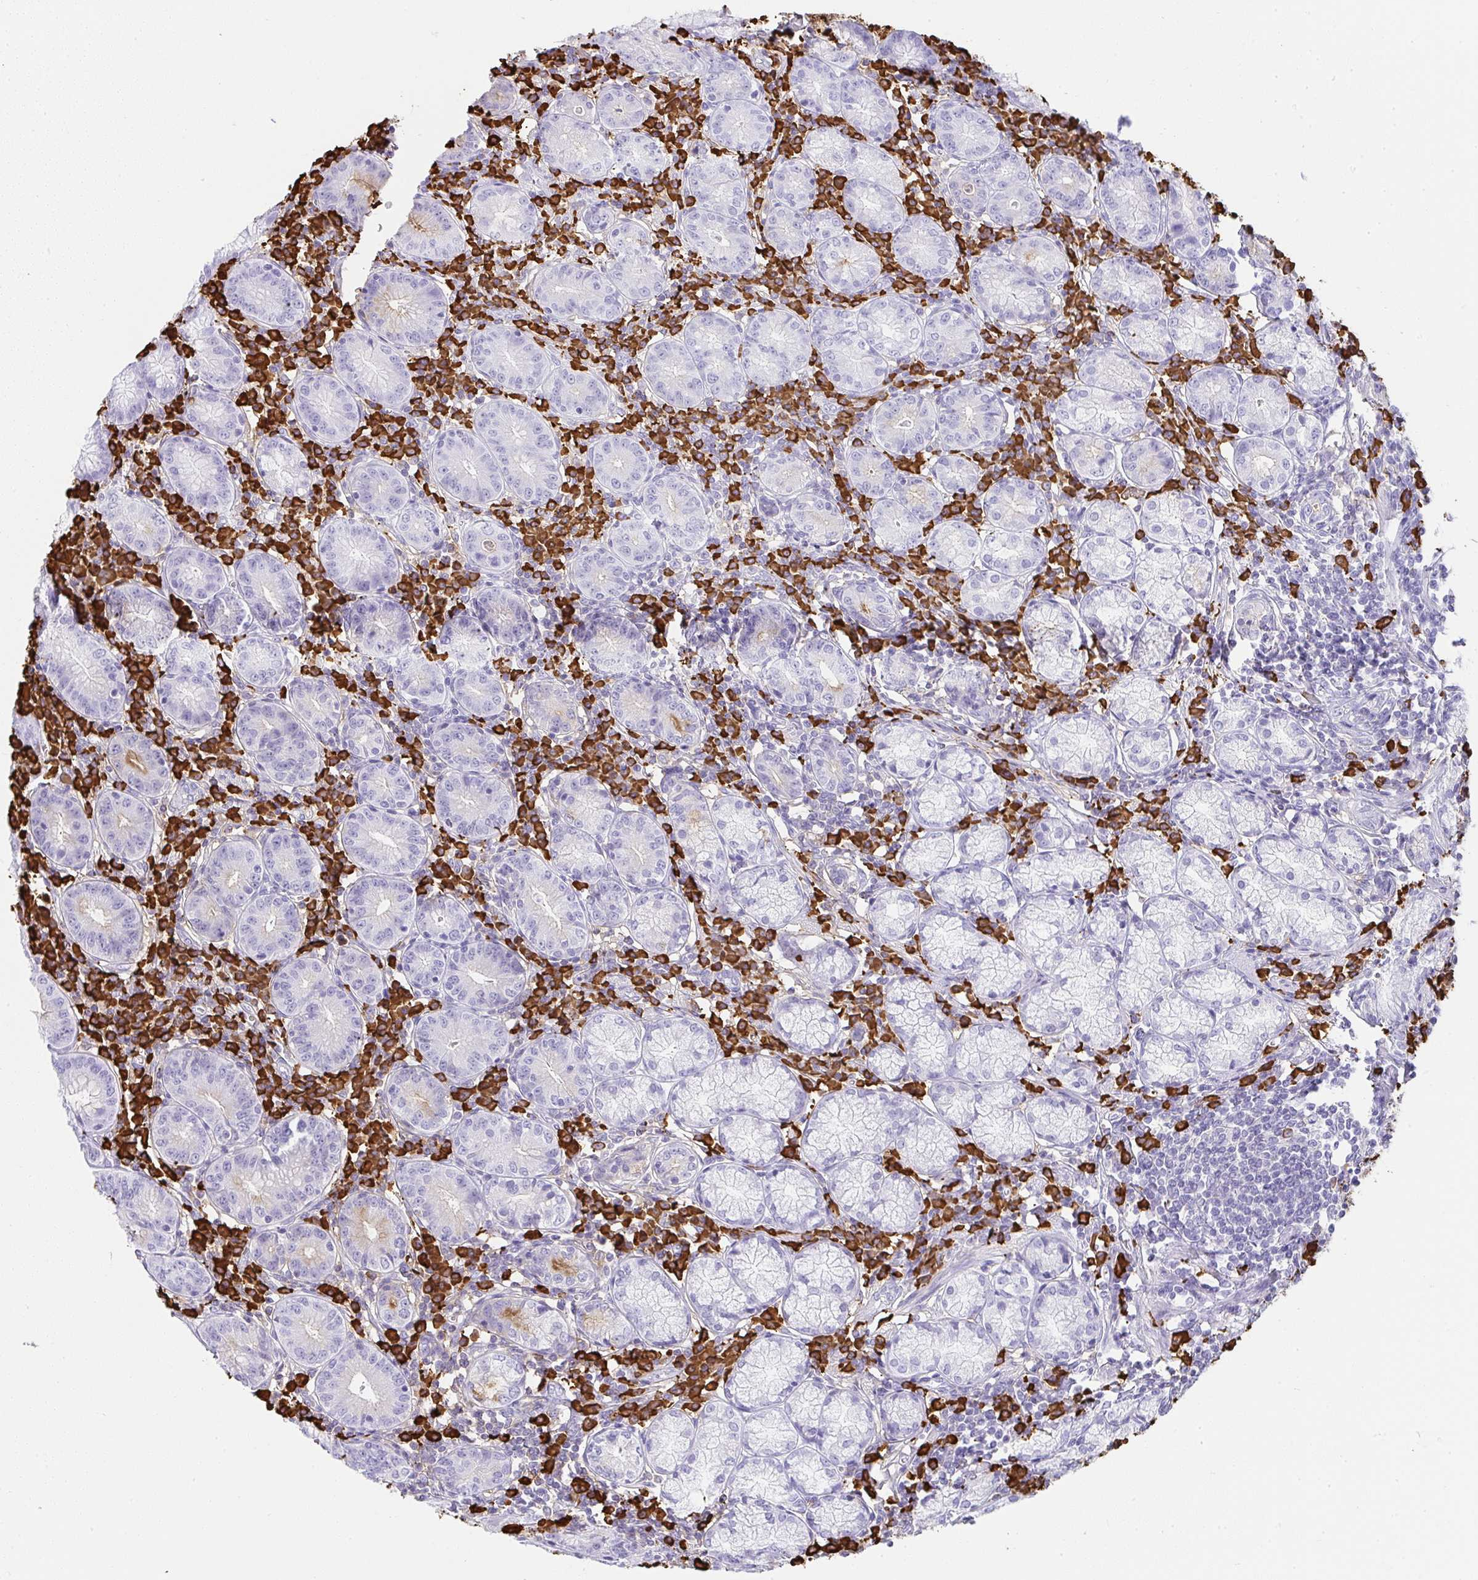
{"staining": {"intensity": "negative", "quantity": "none", "location": "none"}, "tissue": "stomach", "cell_type": "Glandular cells", "image_type": "normal", "snomed": [{"axis": "morphology", "description": "Normal tissue, NOS"}, {"axis": "topography", "description": "Stomach"}], "caption": "Photomicrograph shows no protein positivity in glandular cells of unremarkable stomach.", "gene": "CDADC1", "patient": {"sex": "male", "age": 55}}